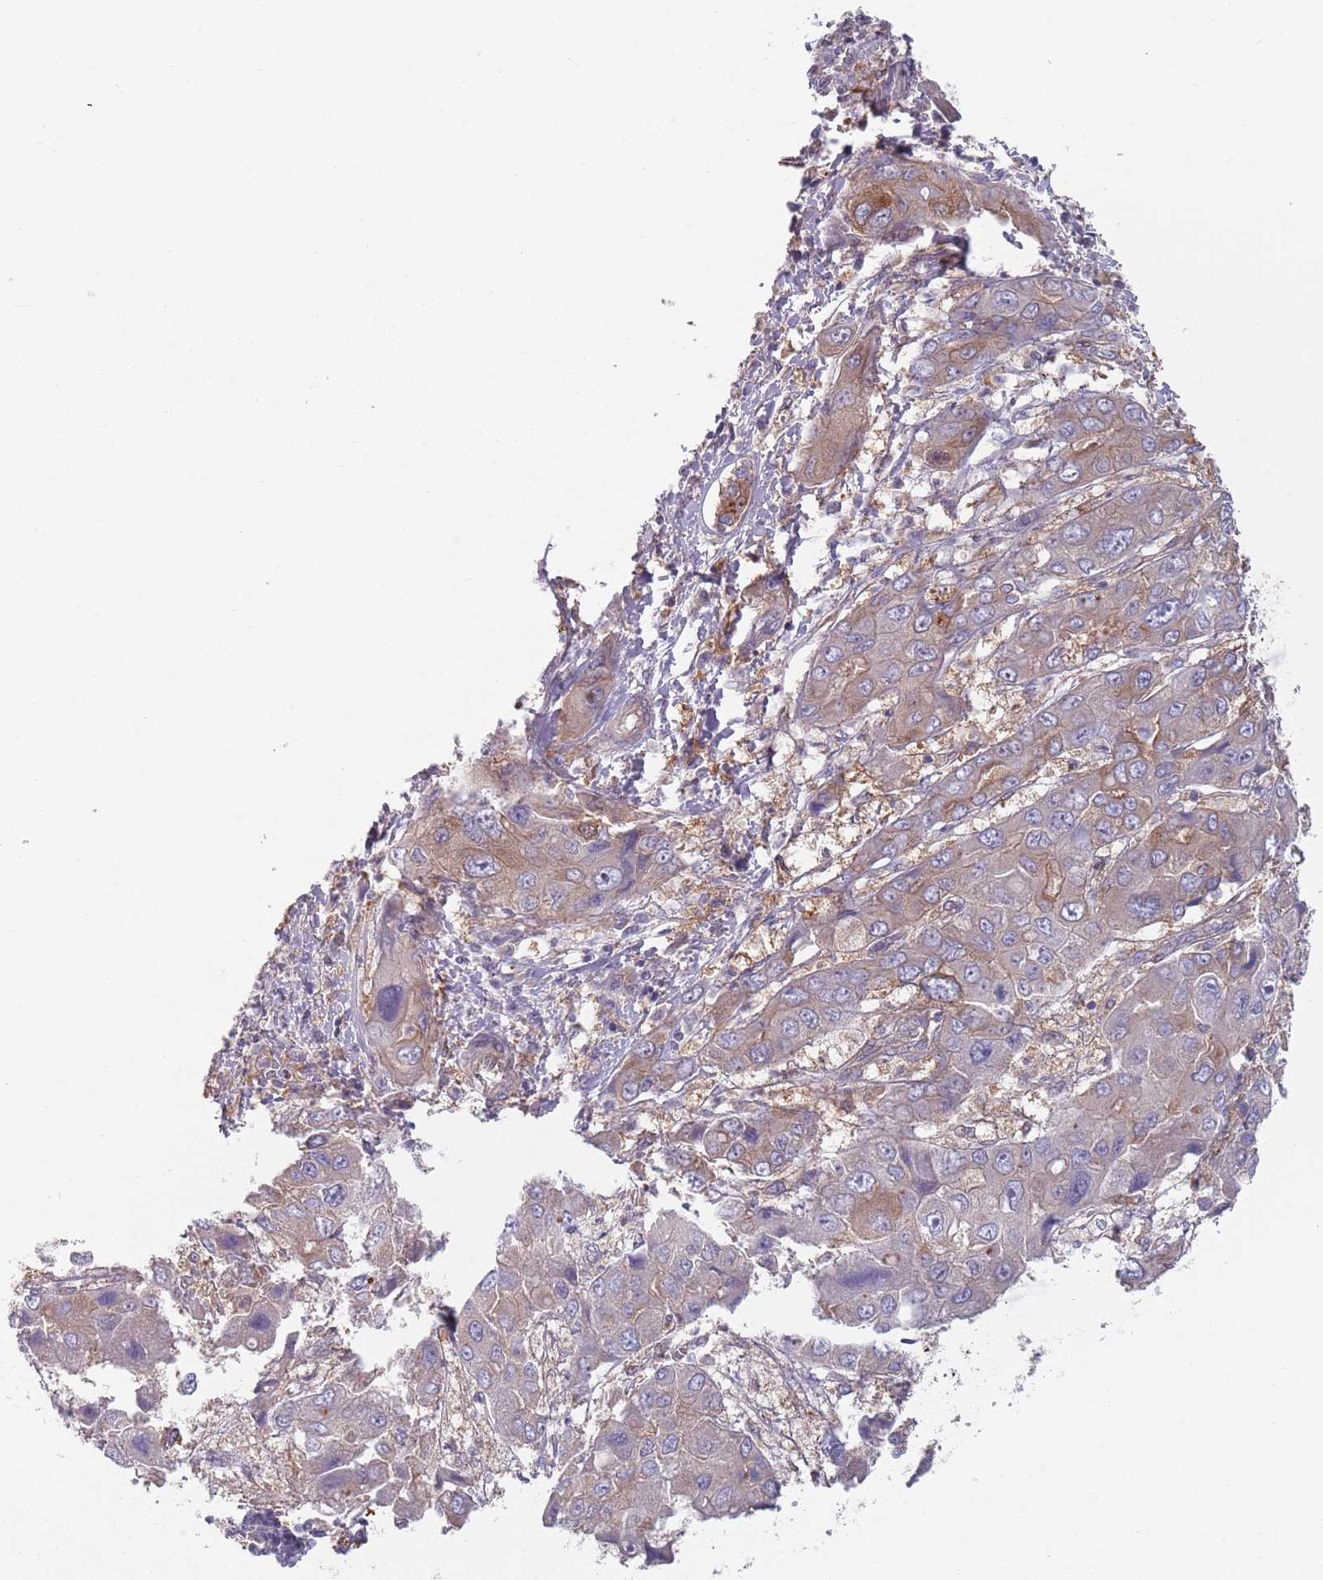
{"staining": {"intensity": "weak", "quantity": ">75%", "location": "cytoplasmic/membranous"}, "tissue": "liver cancer", "cell_type": "Tumor cells", "image_type": "cancer", "snomed": [{"axis": "morphology", "description": "Cholangiocarcinoma"}, {"axis": "topography", "description": "Liver"}], "caption": "Approximately >75% of tumor cells in human cholangiocarcinoma (liver) show weak cytoplasmic/membranous protein positivity as visualized by brown immunohistochemical staining.", "gene": "APPL2", "patient": {"sex": "male", "age": 67}}